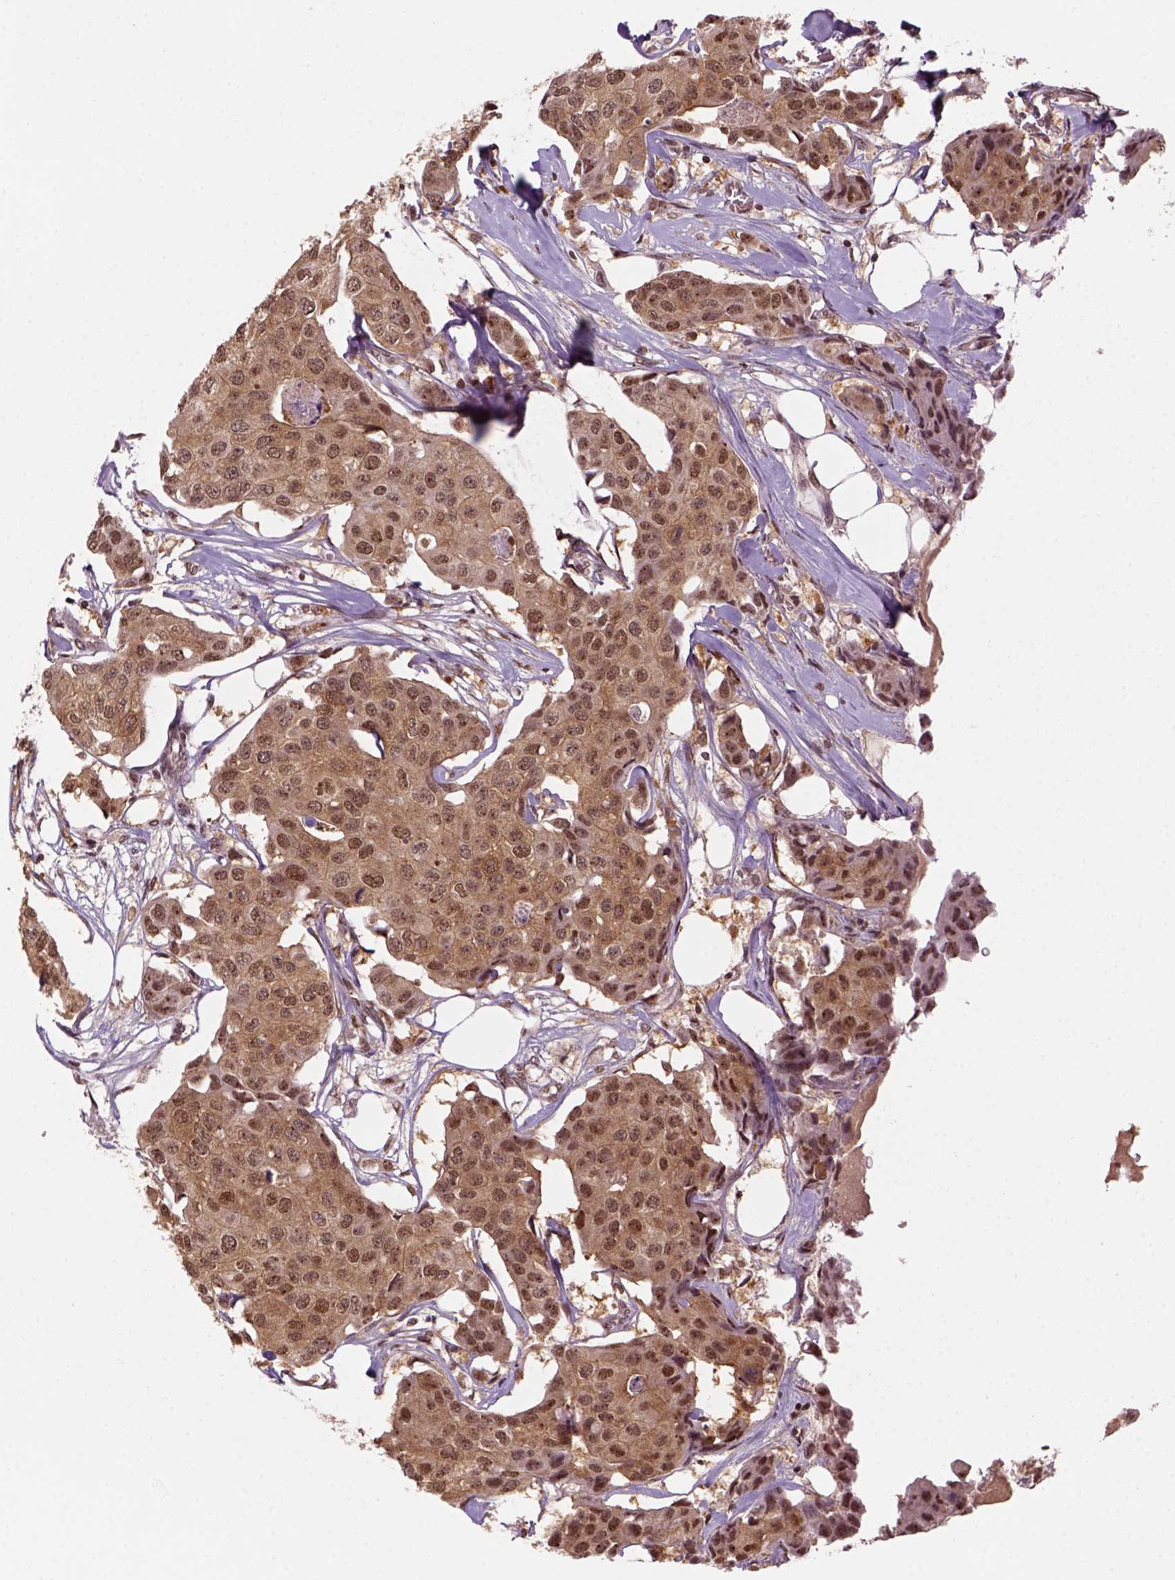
{"staining": {"intensity": "moderate", "quantity": ">75%", "location": "cytoplasmic/membranous,nuclear"}, "tissue": "breast cancer", "cell_type": "Tumor cells", "image_type": "cancer", "snomed": [{"axis": "morphology", "description": "Duct carcinoma"}, {"axis": "topography", "description": "Breast"}, {"axis": "topography", "description": "Lymph node"}], "caption": "Immunohistochemistry (IHC) of breast invasive ductal carcinoma demonstrates medium levels of moderate cytoplasmic/membranous and nuclear staining in about >75% of tumor cells.", "gene": "GOT1", "patient": {"sex": "female", "age": 80}}